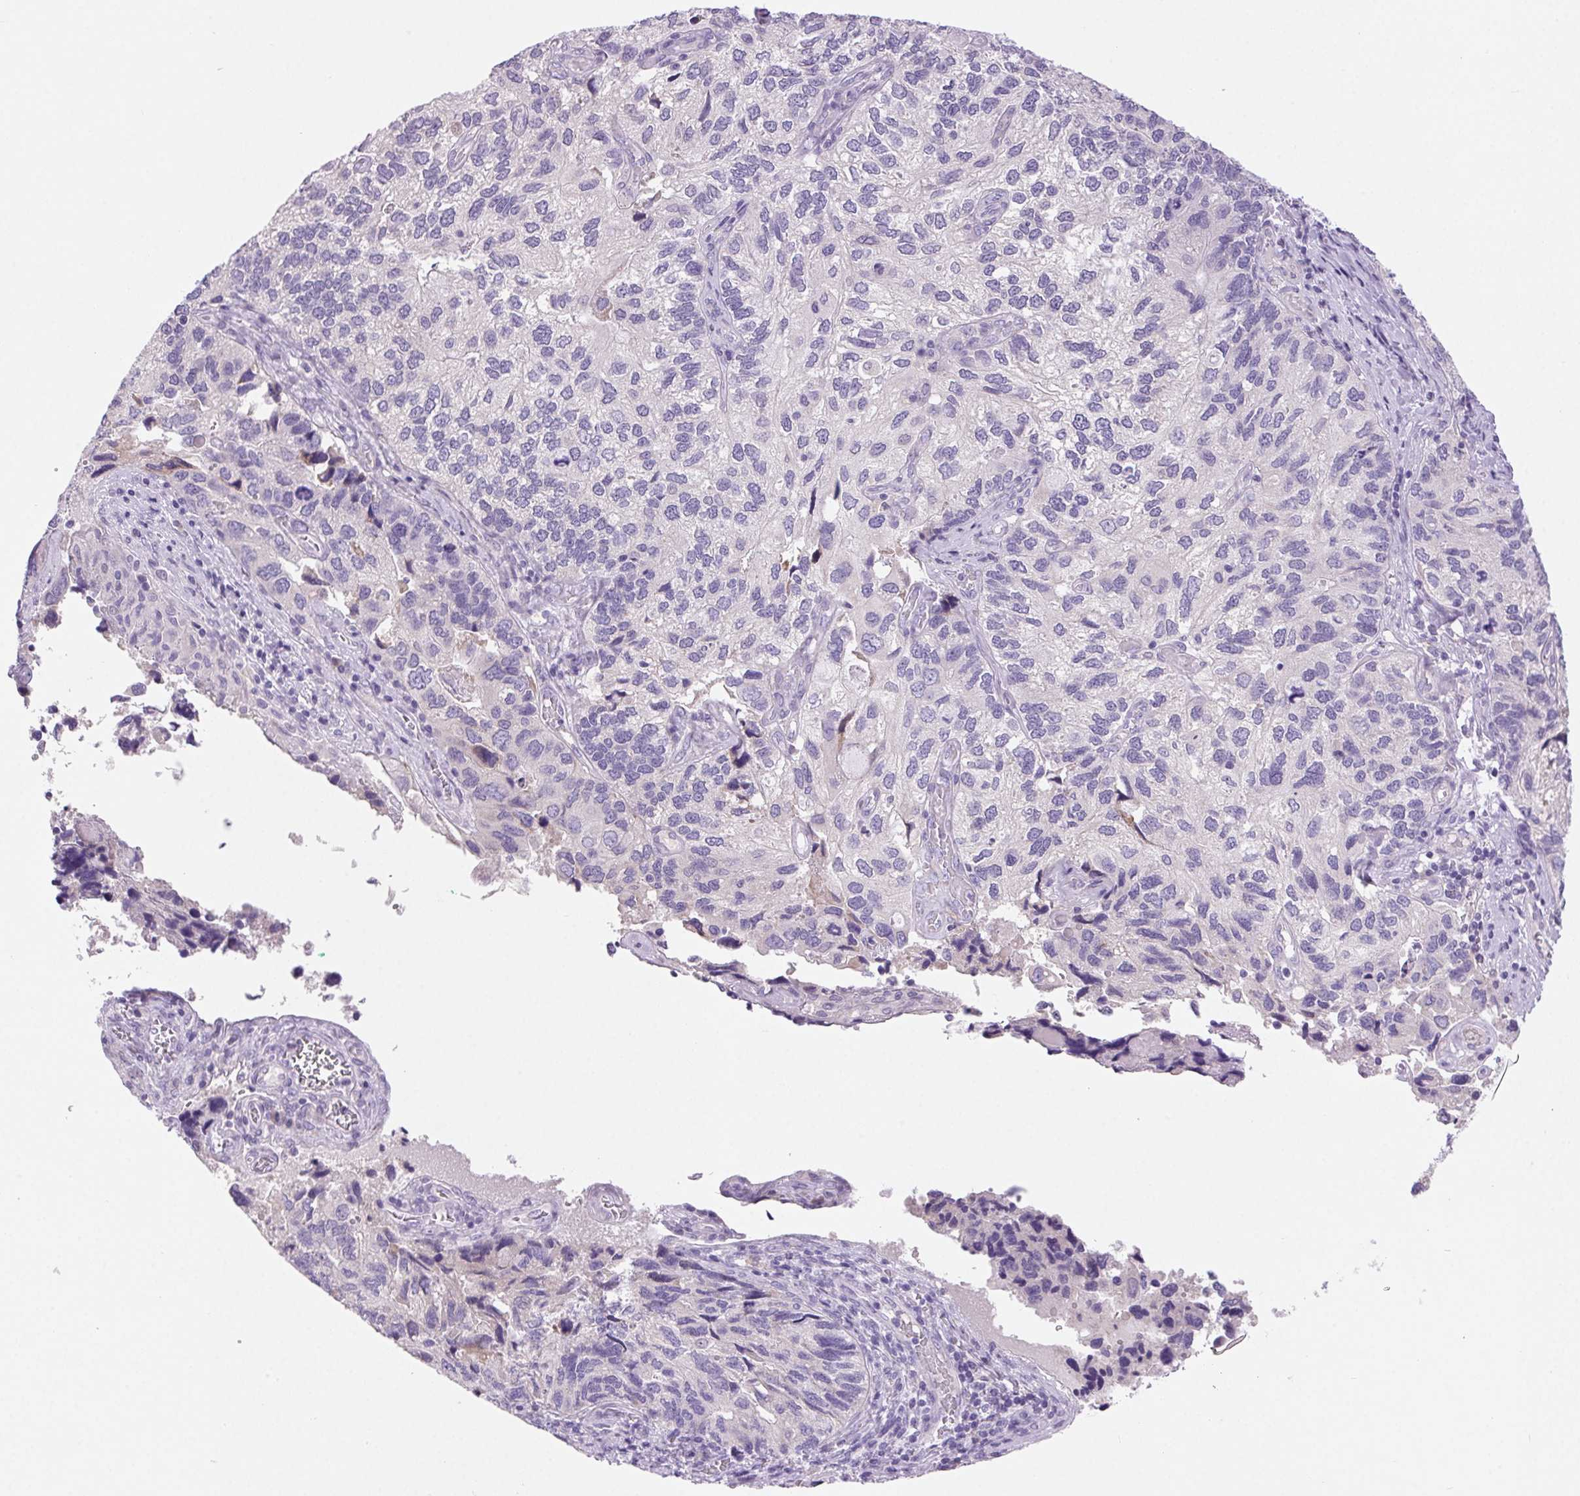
{"staining": {"intensity": "negative", "quantity": "none", "location": "none"}, "tissue": "endometrial cancer", "cell_type": "Tumor cells", "image_type": "cancer", "snomed": [{"axis": "morphology", "description": "Carcinoma, NOS"}, {"axis": "topography", "description": "Uterus"}], "caption": "Tumor cells show no significant expression in endometrial cancer (carcinoma). The staining is performed using DAB brown chromogen with nuclei counter-stained in using hematoxylin.", "gene": "ARHGAP11B", "patient": {"sex": "female", "age": 76}}